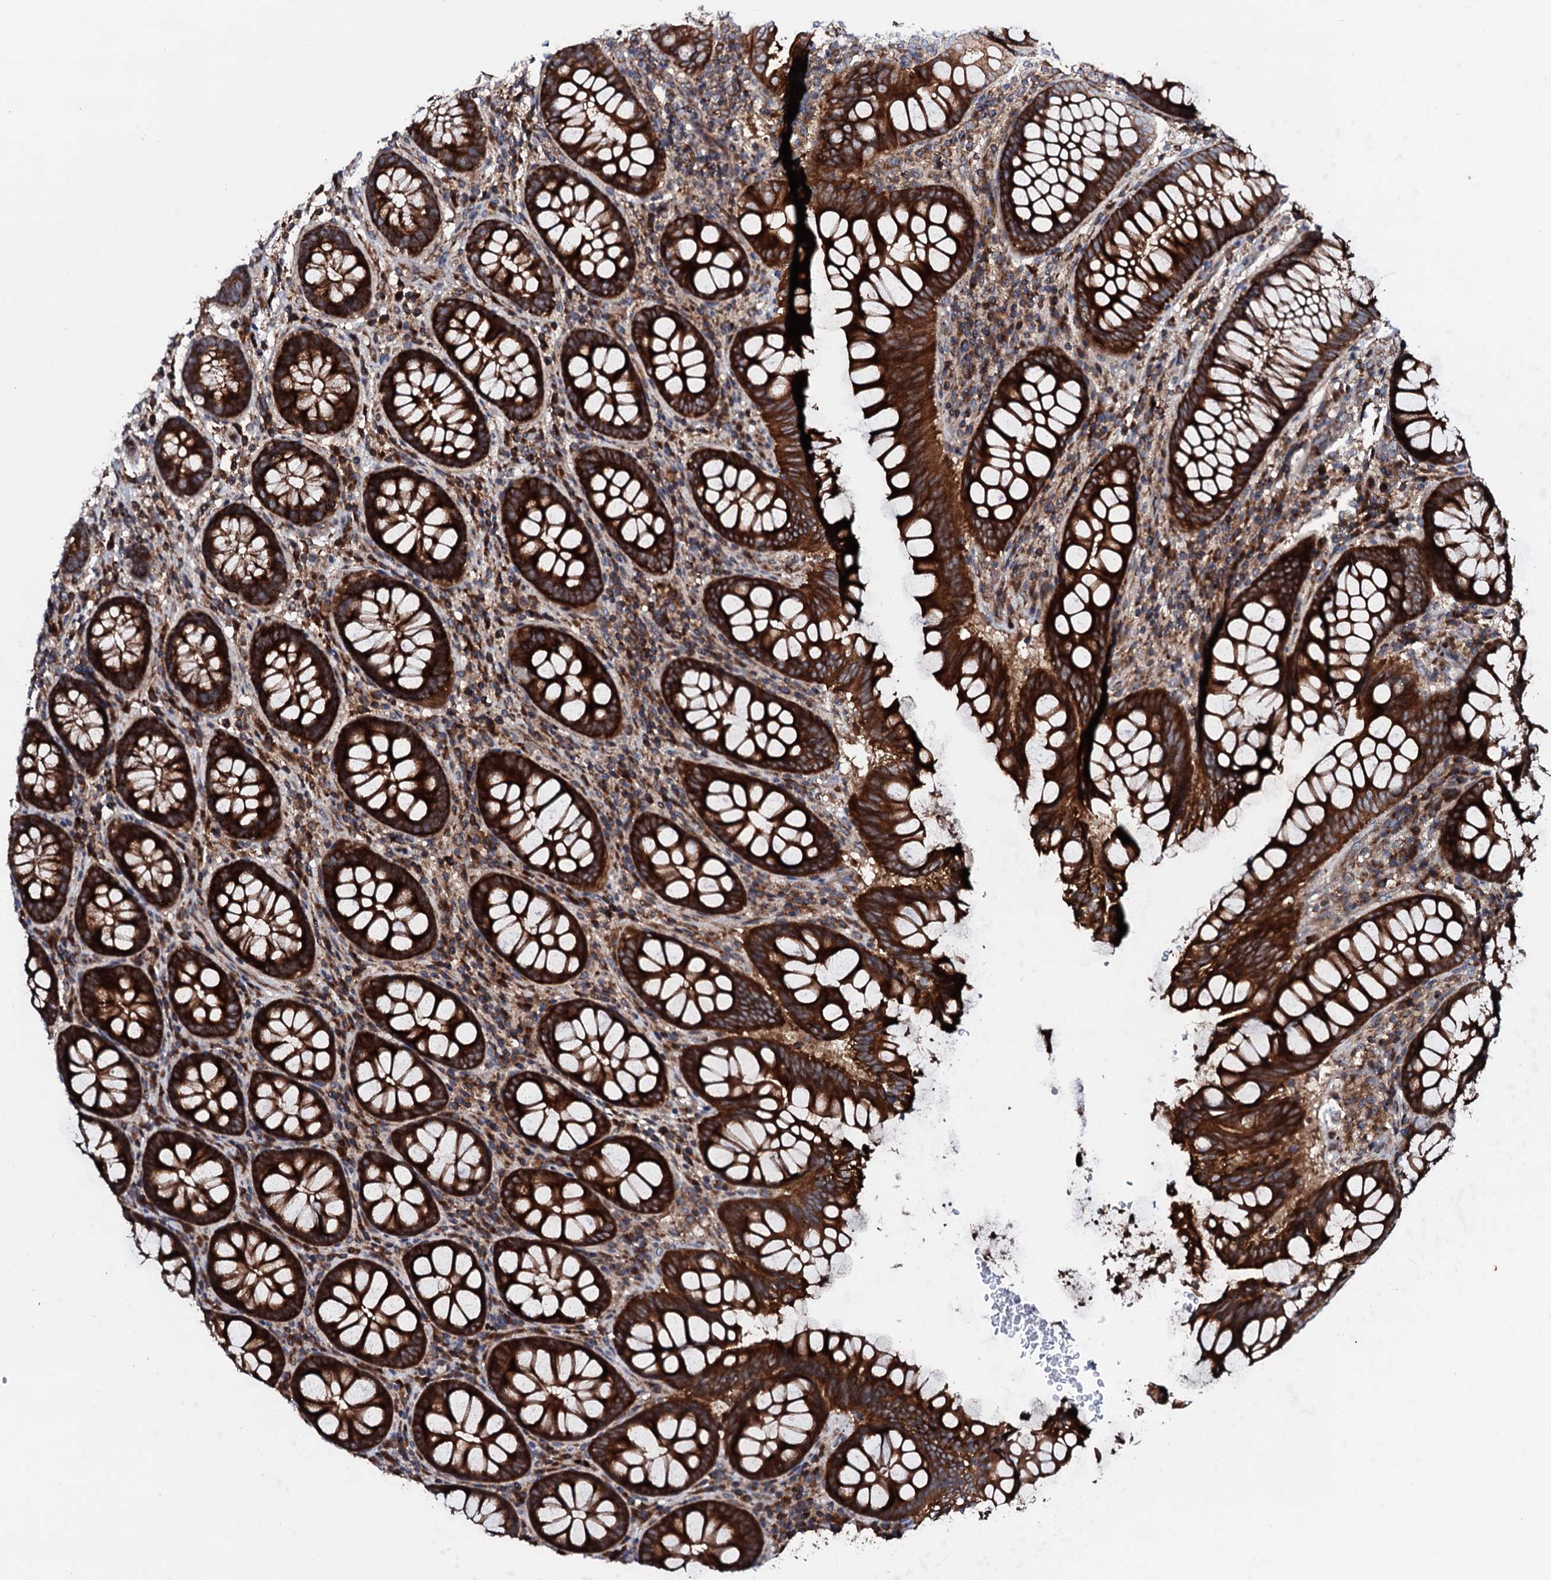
{"staining": {"intensity": "moderate", "quantity": ">75%", "location": "cytoplasmic/membranous"}, "tissue": "colon", "cell_type": "Endothelial cells", "image_type": "normal", "snomed": [{"axis": "morphology", "description": "Normal tissue, NOS"}, {"axis": "topography", "description": "Colon"}], "caption": "Immunohistochemistry of benign human colon demonstrates medium levels of moderate cytoplasmic/membranous positivity in approximately >75% of endothelial cells.", "gene": "ENSG00000256591", "patient": {"sex": "female", "age": 79}}